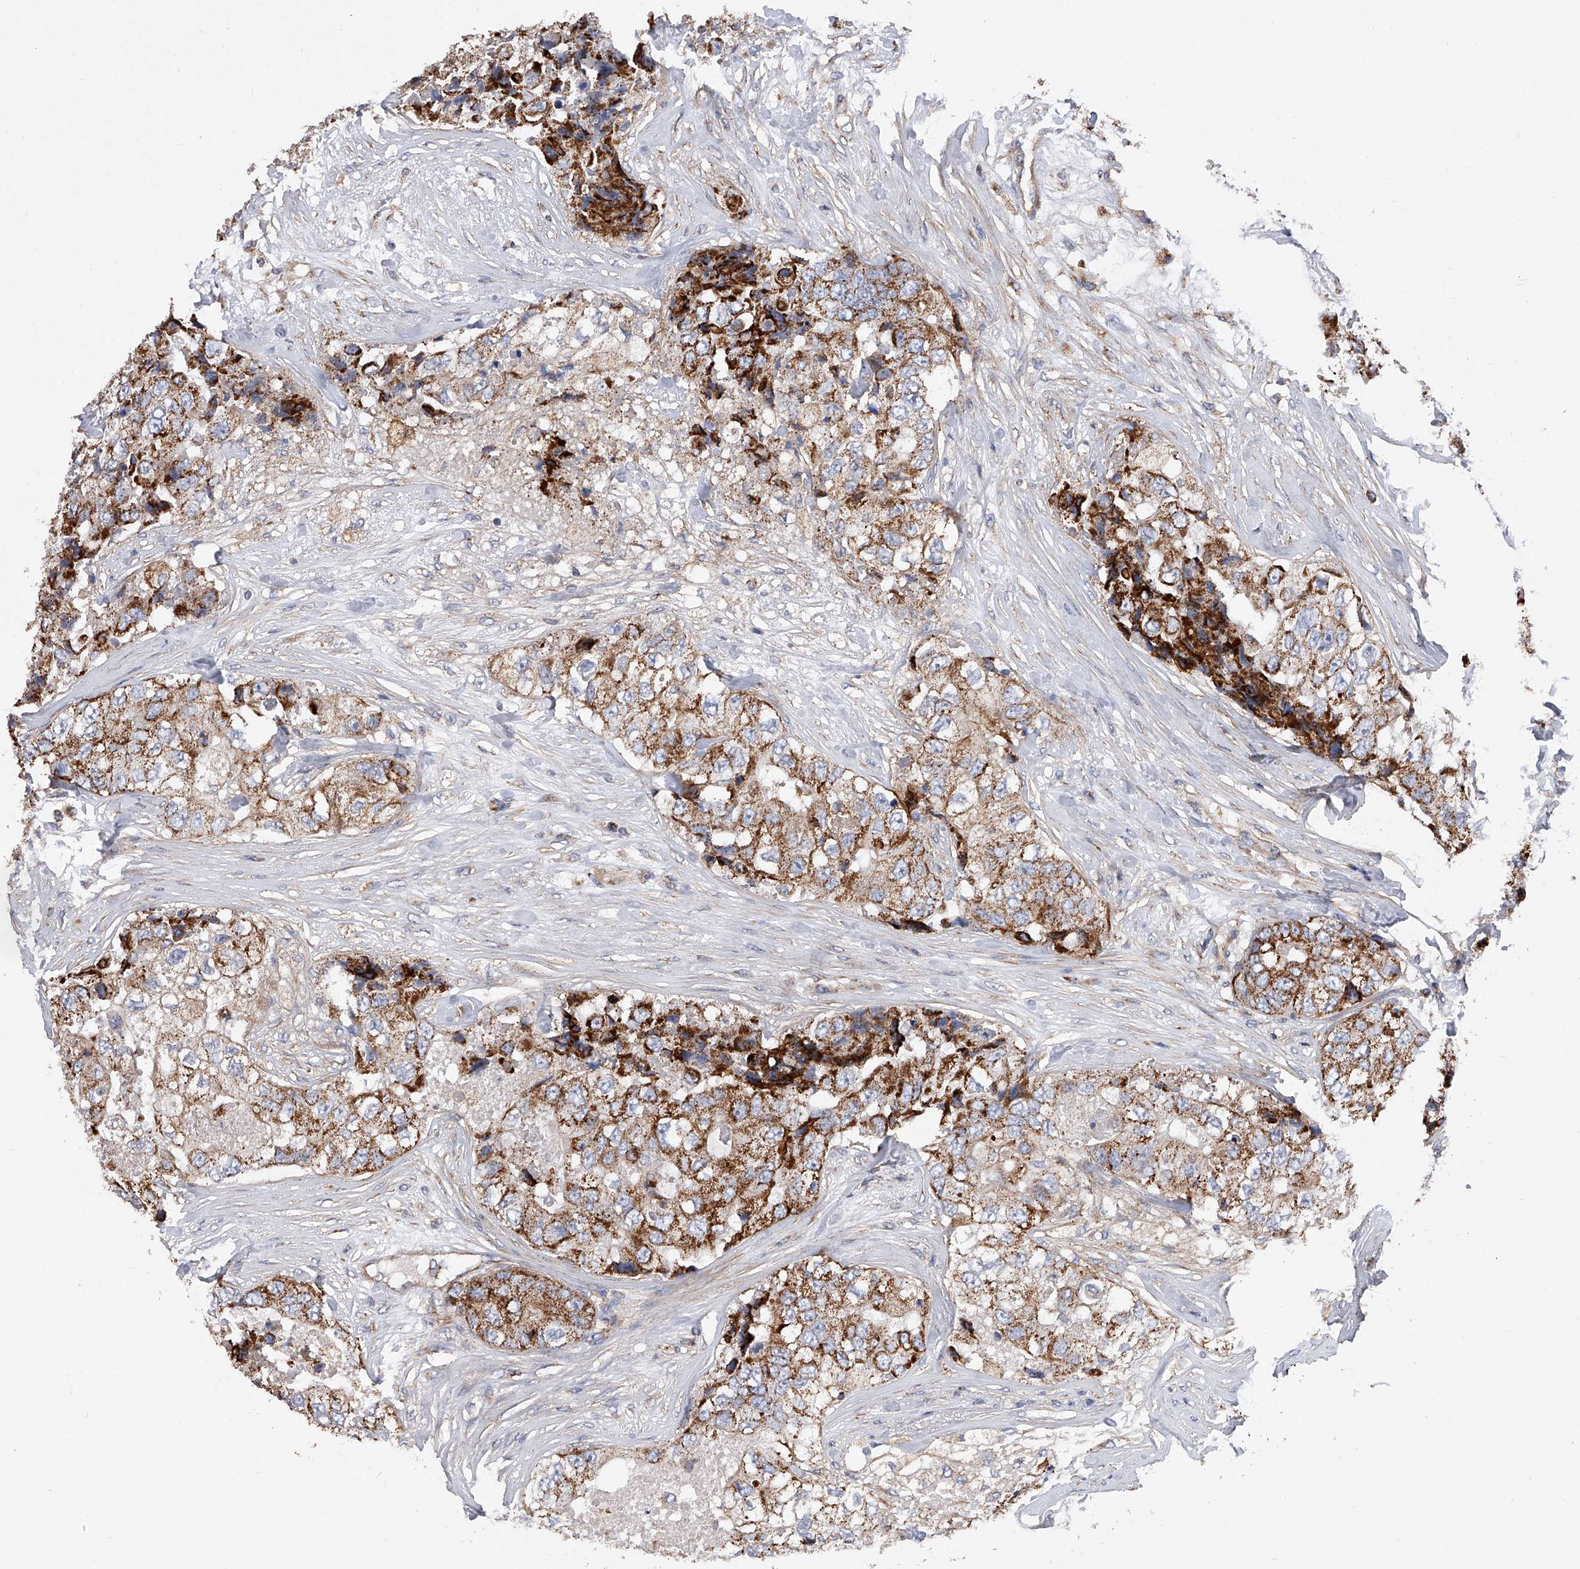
{"staining": {"intensity": "strong", "quantity": ">75%", "location": "cytoplasmic/membranous"}, "tissue": "breast cancer", "cell_type": "Tumor cells", "image_type": "cancer", "snomed": [{"axis": "morphology", "description": "Duct carcinoma"}, {"axis": "topography", "description": "Breast"}], "caption": "Protein staining by immunohistochemistry (IHC) exhibits strong cytoplasmic/membranous expression in approximately >75% of tumor cells in breast cancer.", "gene": "PDSS2", "patient": {"sex": "female", "age": 62}}